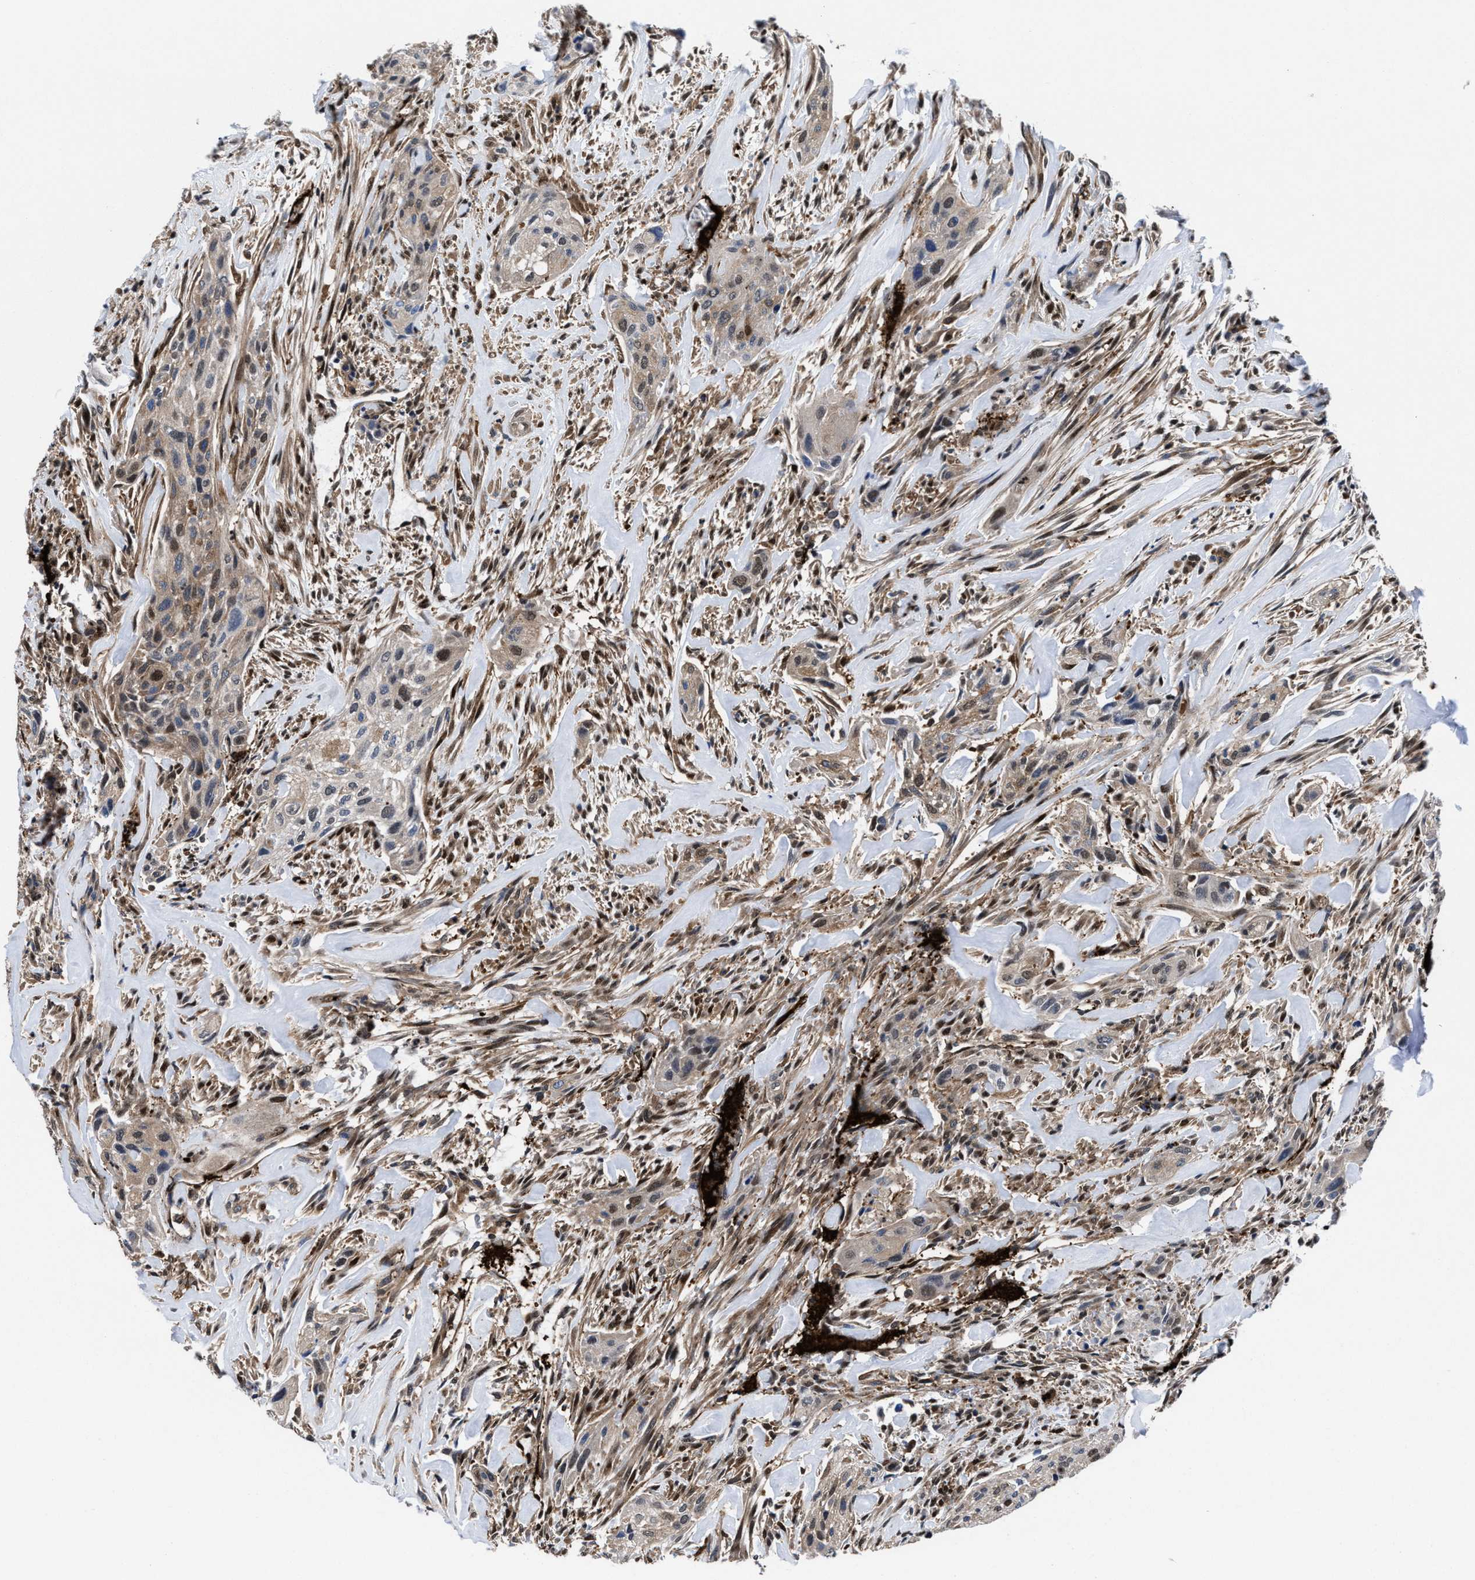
{"staining": {"intensity": "moderate", "quantity": "25%-75%", "location": "cytoplasmic/membranous,nuclear"}, "tissue": "urothelial cancer", "cell_type": "Tumor cells", "image_type": "cancer", "snomed": [{"axis": "morphology", "description": "Urothelial carcinoma, Low grade"}, {"axis": "morphology", "description": "Urothelial carcinoma, High grade"}, {"axis": "topography", "description": "Urinary bladder"}], "caption": "Immunohistochemistry staining of urothelial carcinoma (low-grade), which shows medium levels of moderate cytoplasmic/membranous and nuclear staining in about 25%-75% of tumor cells indicating moderate cytoplasmic/membranous and nuclear protein expression. The staining was performed using DAB (3,3'-diaminobenzidine) (brown) for protein detection and nuclei were counterstained in hematoxylin (blue).", "gene": "ACLY", "patient": {"sex": "male", "age": 35}}